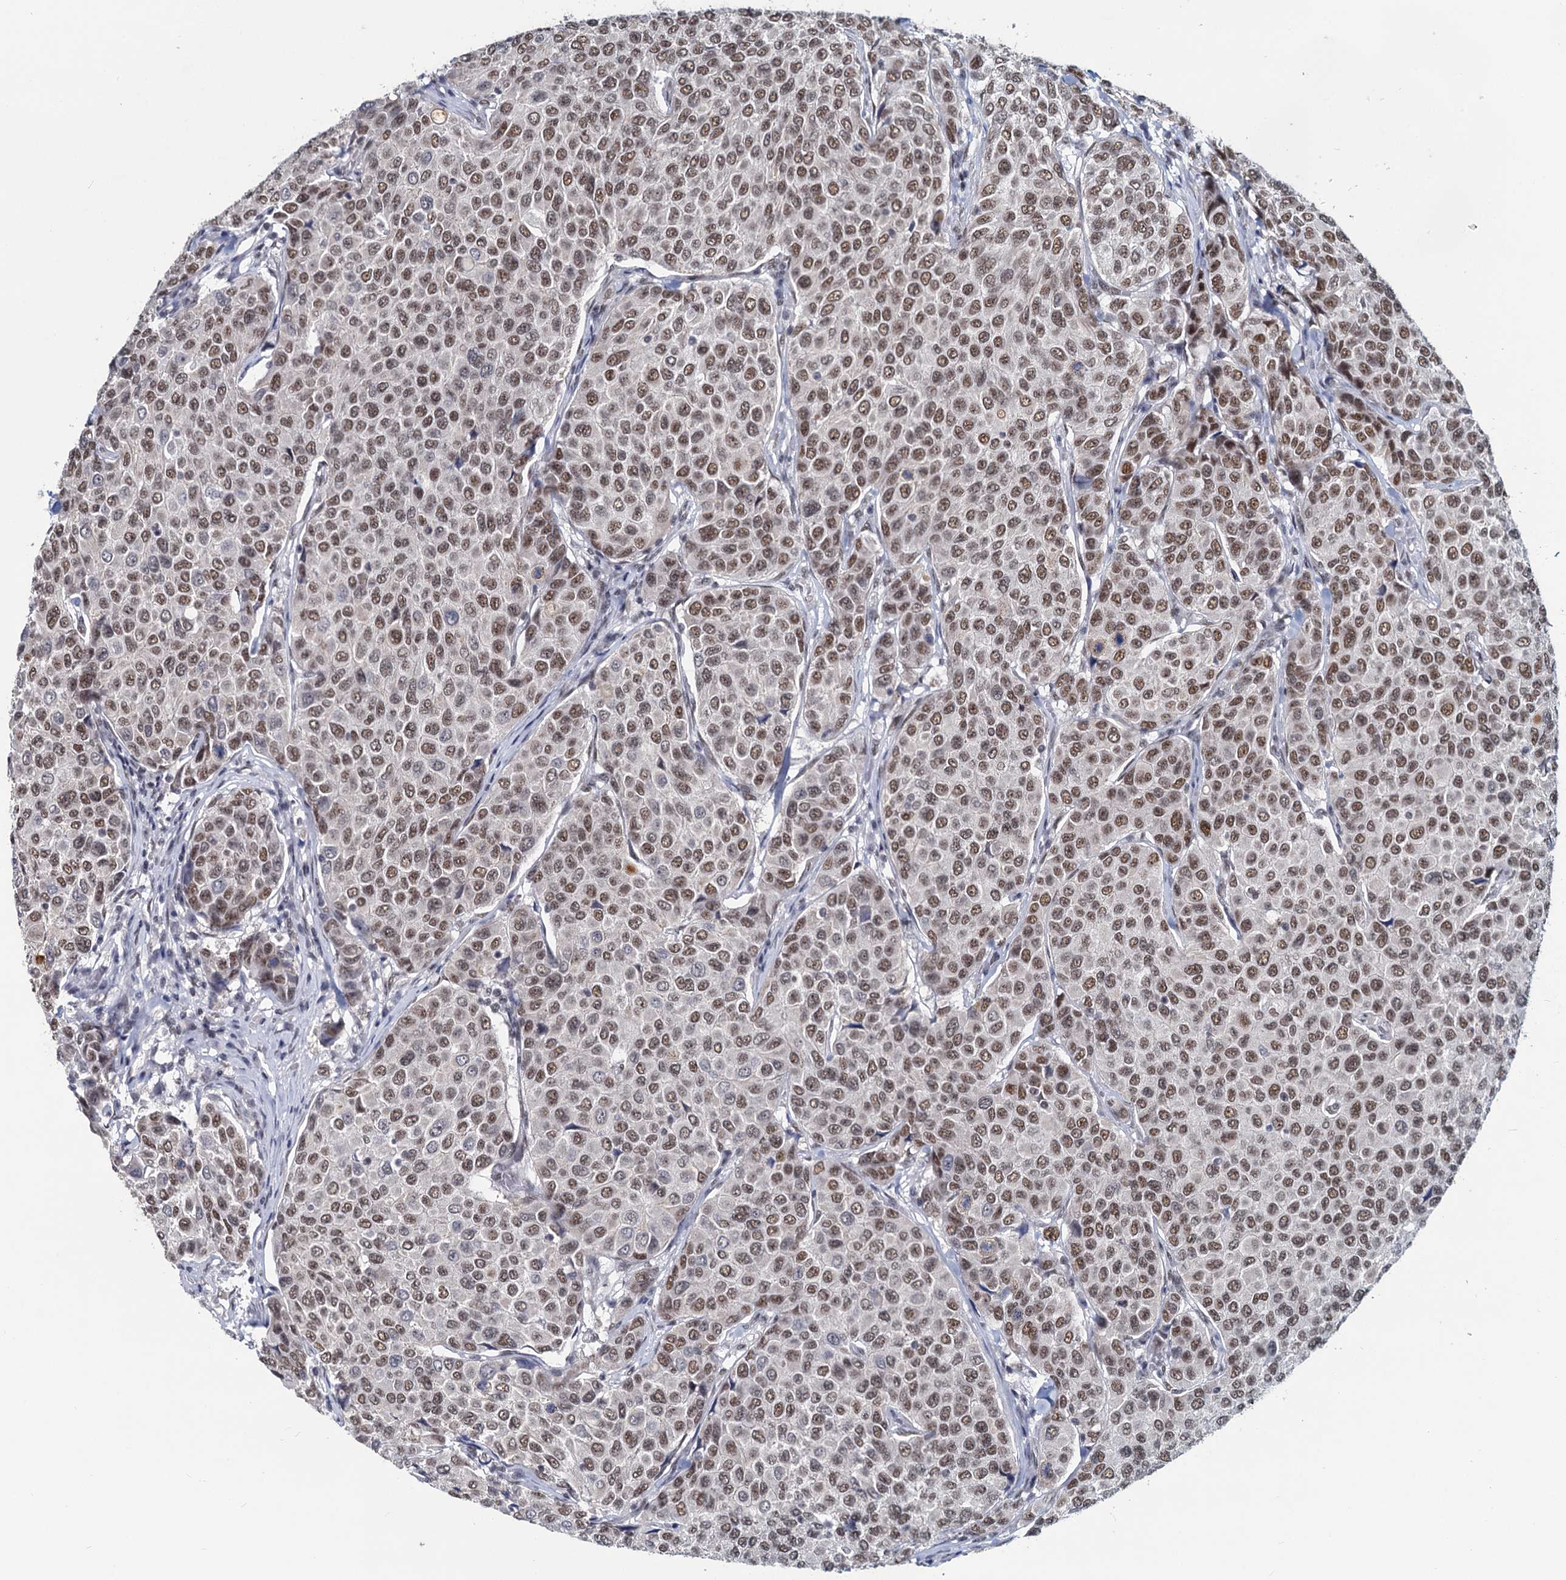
{"staining": {"intensity": "moderate", "quantity": ">75%", "location": "nuclear"}, "tissue": "breast cancer", "cell_type": "Tumor cells", "image_type": "cancer", "snomed": [{"axis": "morphology", "description": "Duct carcinoma"}, {"axis": "topography", "description": "Breast"}], "caption": "Breast cancer (invasive ductal carcinoma) stained with DAB immunohistochemistry exhibits medium levels of moderate nuclear staining in about >75% of tumor cells.", "gene": "METTL14", "patient": {"sex": "female", "age": 55}}